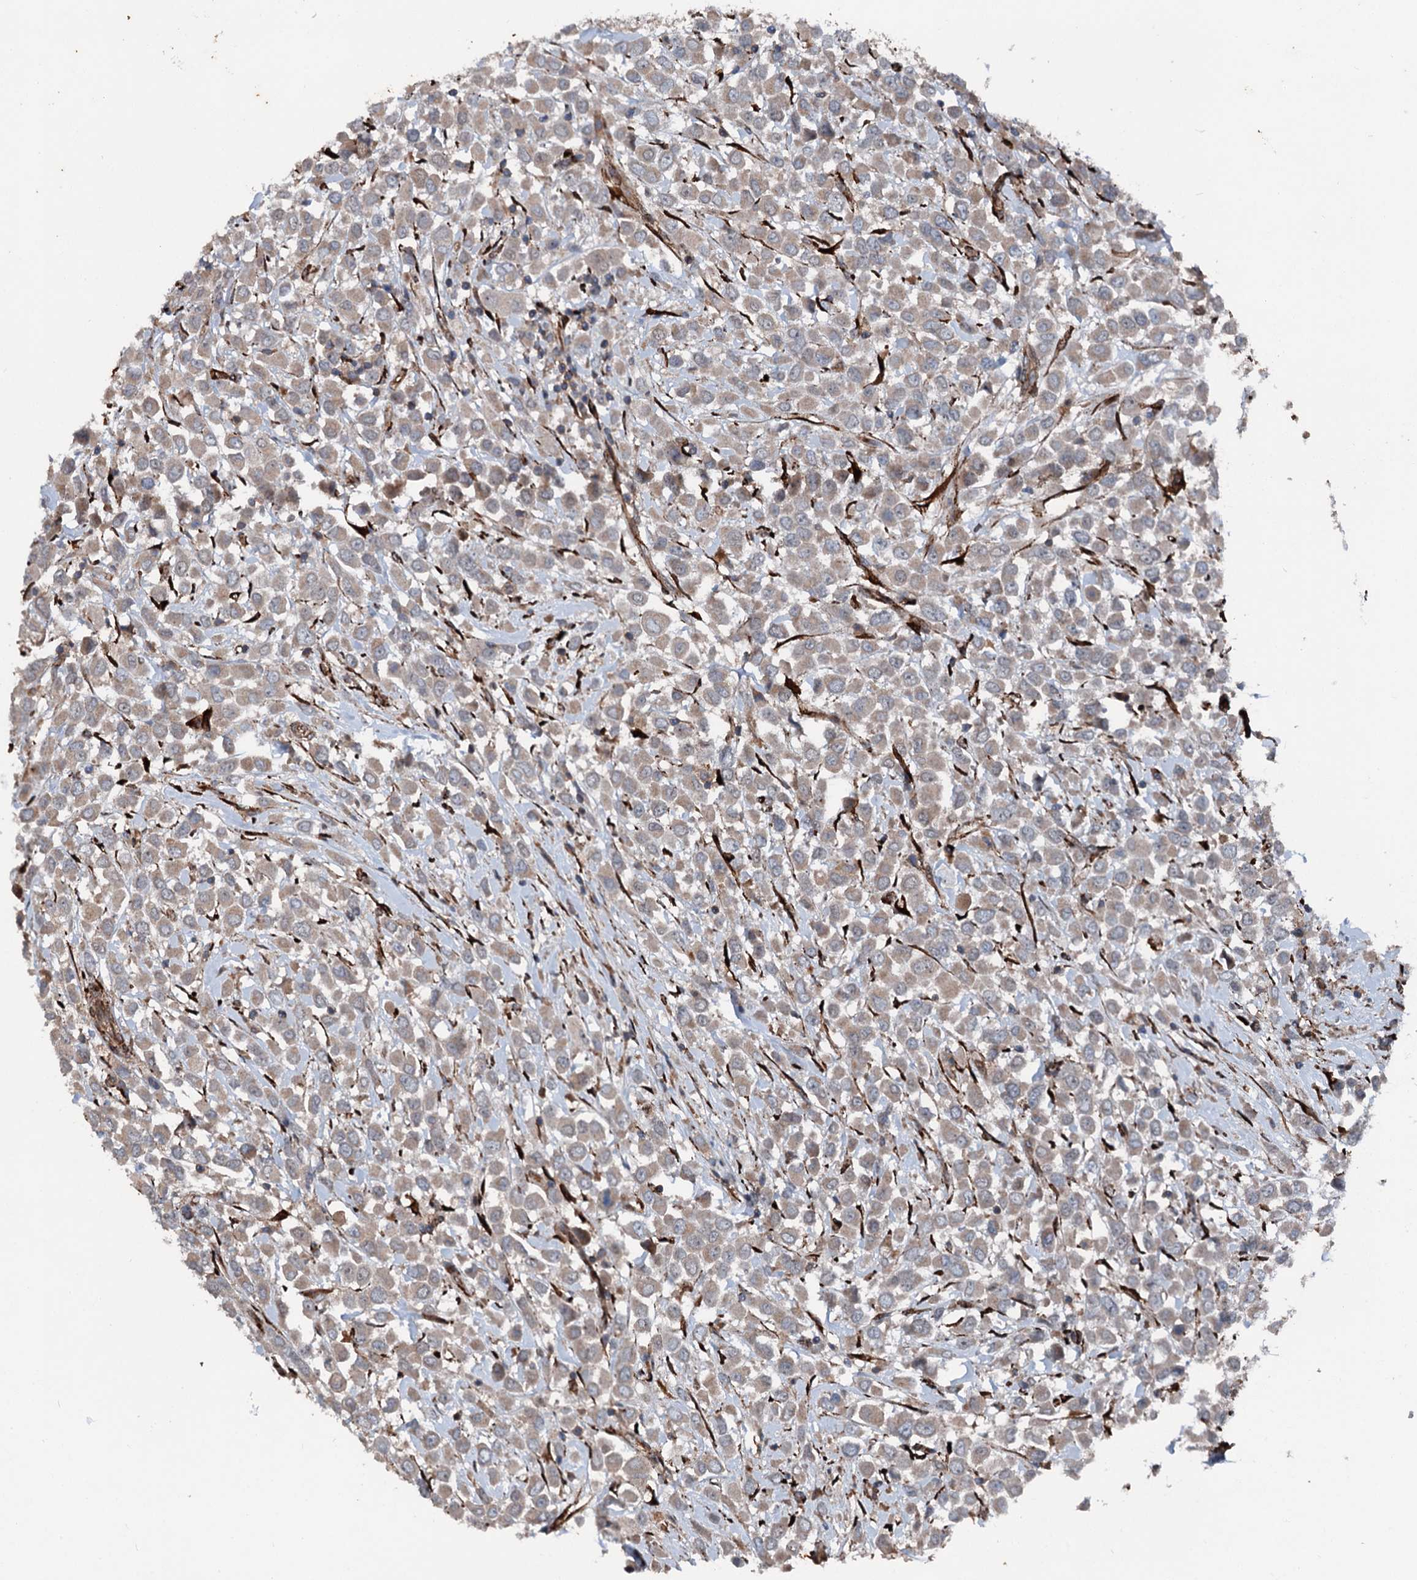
{"staining": {"intensity": "weak", "quantity": ">75%", "location": "cytoplasmic/membranous"}, "tissue": "breast cancer", "cell_type": "Tumor cells", "image_type": "cancer", "snomed": [{"axis": "morphology", "description": "Duct carcinoma"}, {"axis": "topography", "description": "Breast"}], "caption": "The histopathology image displays staining of breast cancer, revealing weak cytoplasmic/membranous protein staining (brown color) within tumor cells.", "gene": "DDIAS", "patient": {"sex": "female", "age": 61}}